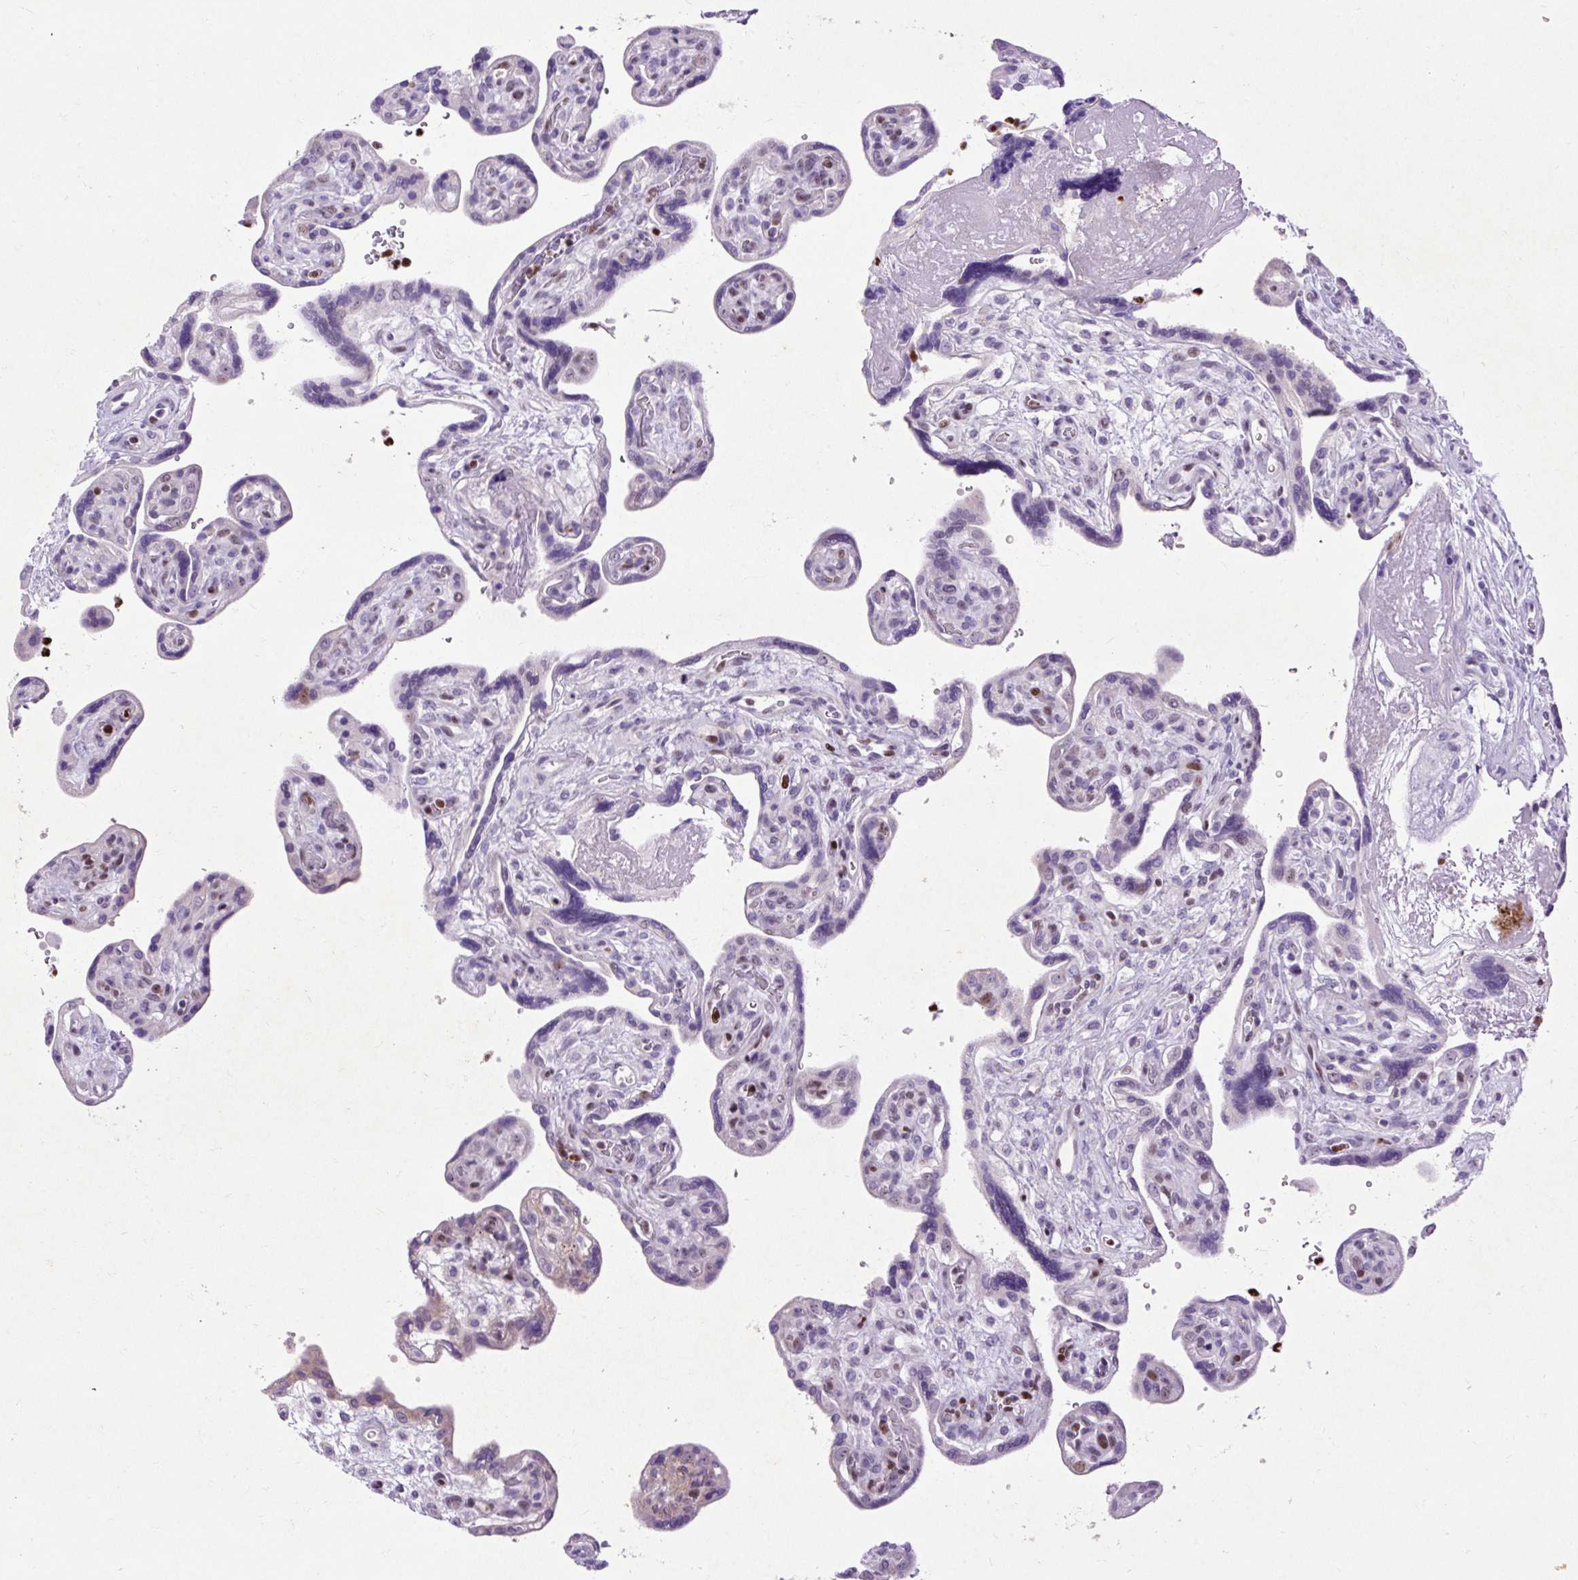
{"staining": {"intensity": "negative", "quantity": "none", "location": "none"}, "tissue": "placenta", "cell_type": "Trophoblastic cells", "image_type": "normal", "snomed": [{"axis": "morphology", "description": "Normal tissue, NOS"}, {"axis": "topography", "description": "Placenta"}], "caption": "This is an immunohistochemistry histopathology image of normal placenta. There is no expression in trophoblastic cells.", "gene": "SPC24", "patient": {"sex": "female", "age": 39}}